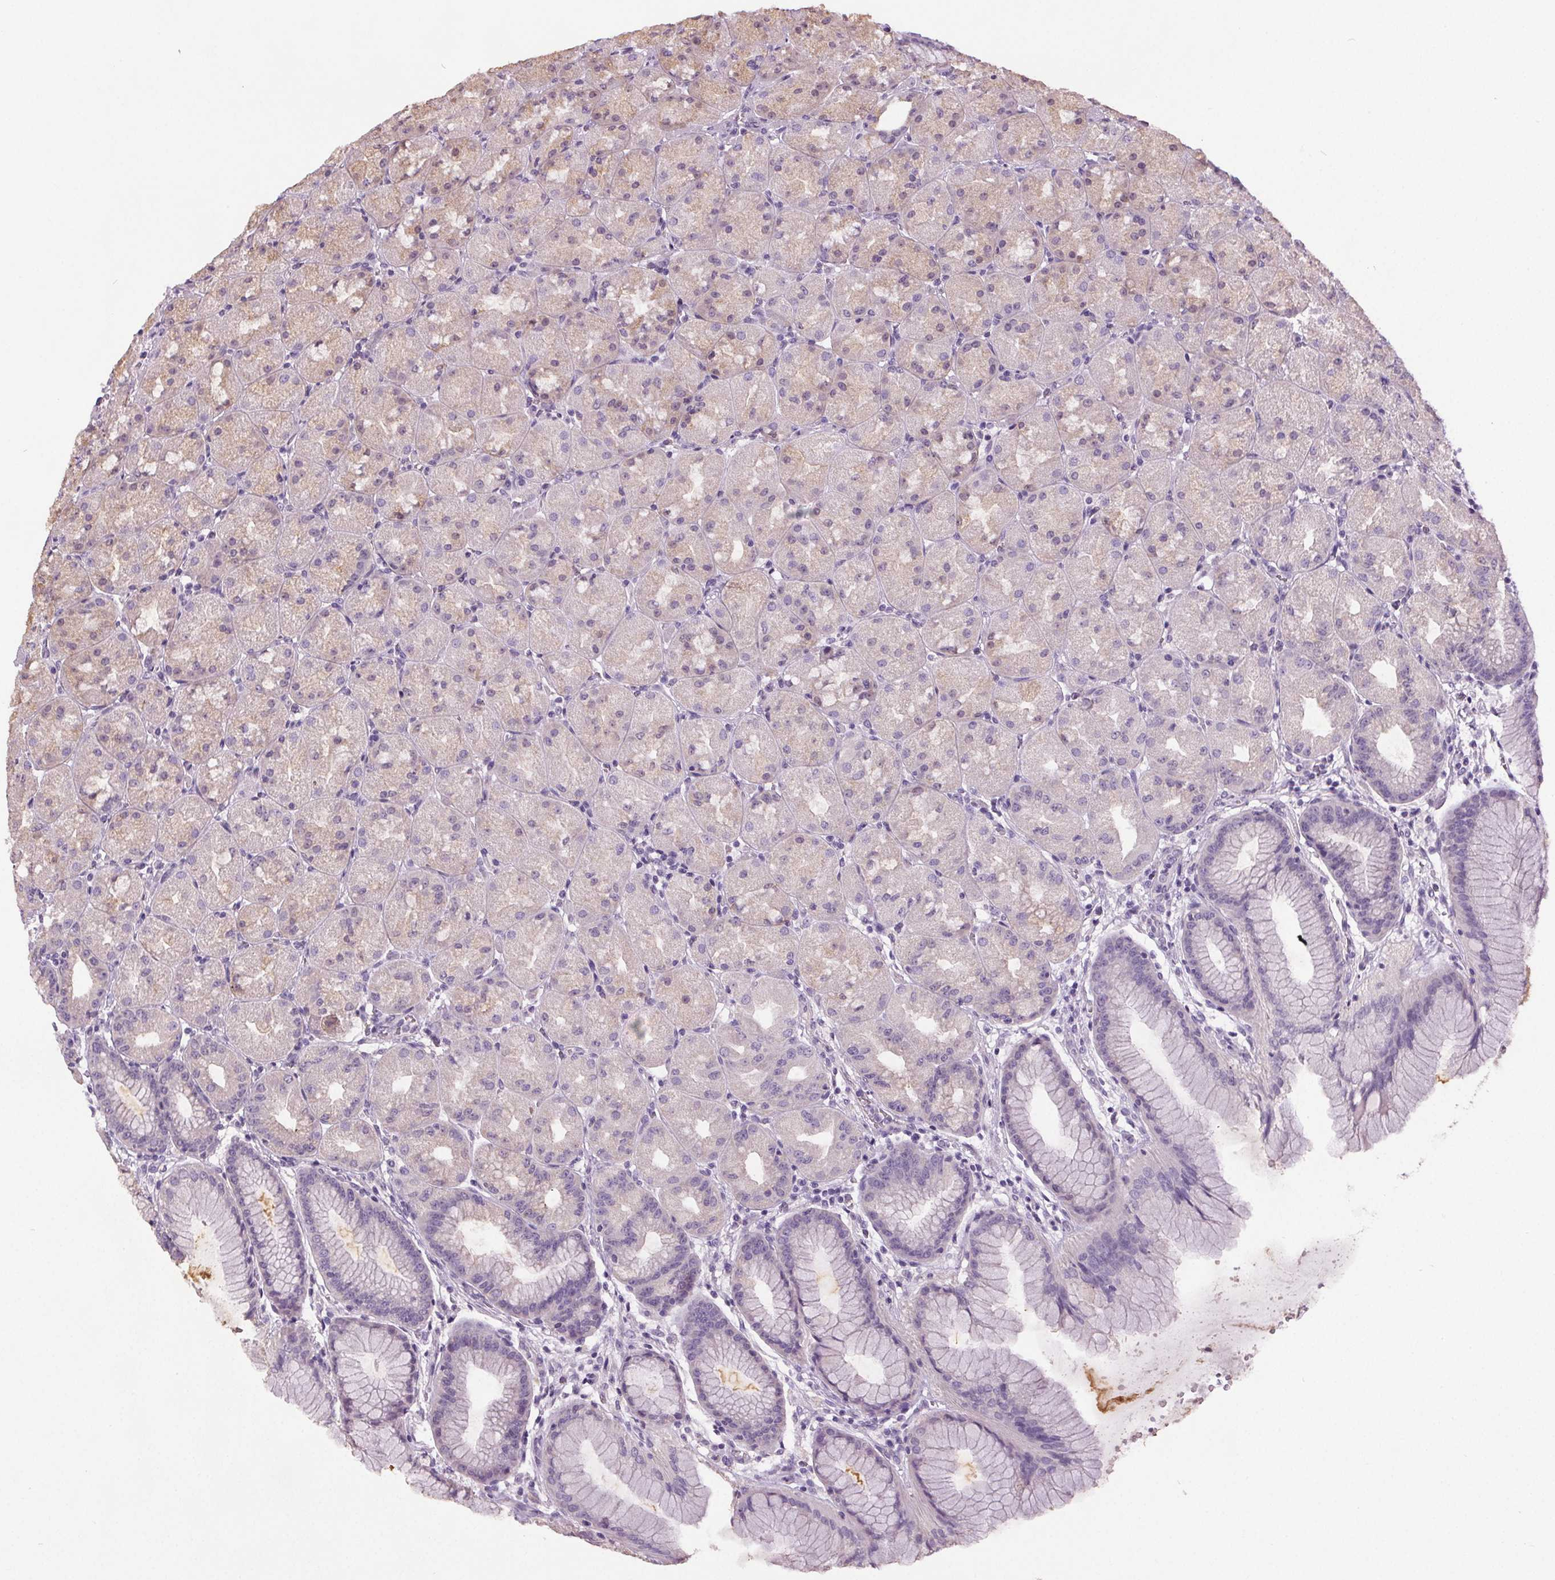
{"staining": {"intensity": "weak", "quantity": "25%-75%", "location": "cytoplasmic/membranous"}, "tissue": "stomach", "cell_type": "Glandular cells", "image_type": "normal", "snomed": [{"axis": "morphology", "description": "Normal tissue, NOS"}, {"axis": "topography", "description": "Stomach, upper"}, {"axis": "topography", "description": "Stomach"}], "caption": "IHC histopathology image of normal human stomach stained for a protein (brown), which displays low levels of weak cytoplasmic/membranous staining in about 25%-75% of glandular cells.", "gene": "GPIHBP1", "patient": {"sex": "male", "age": 48}}